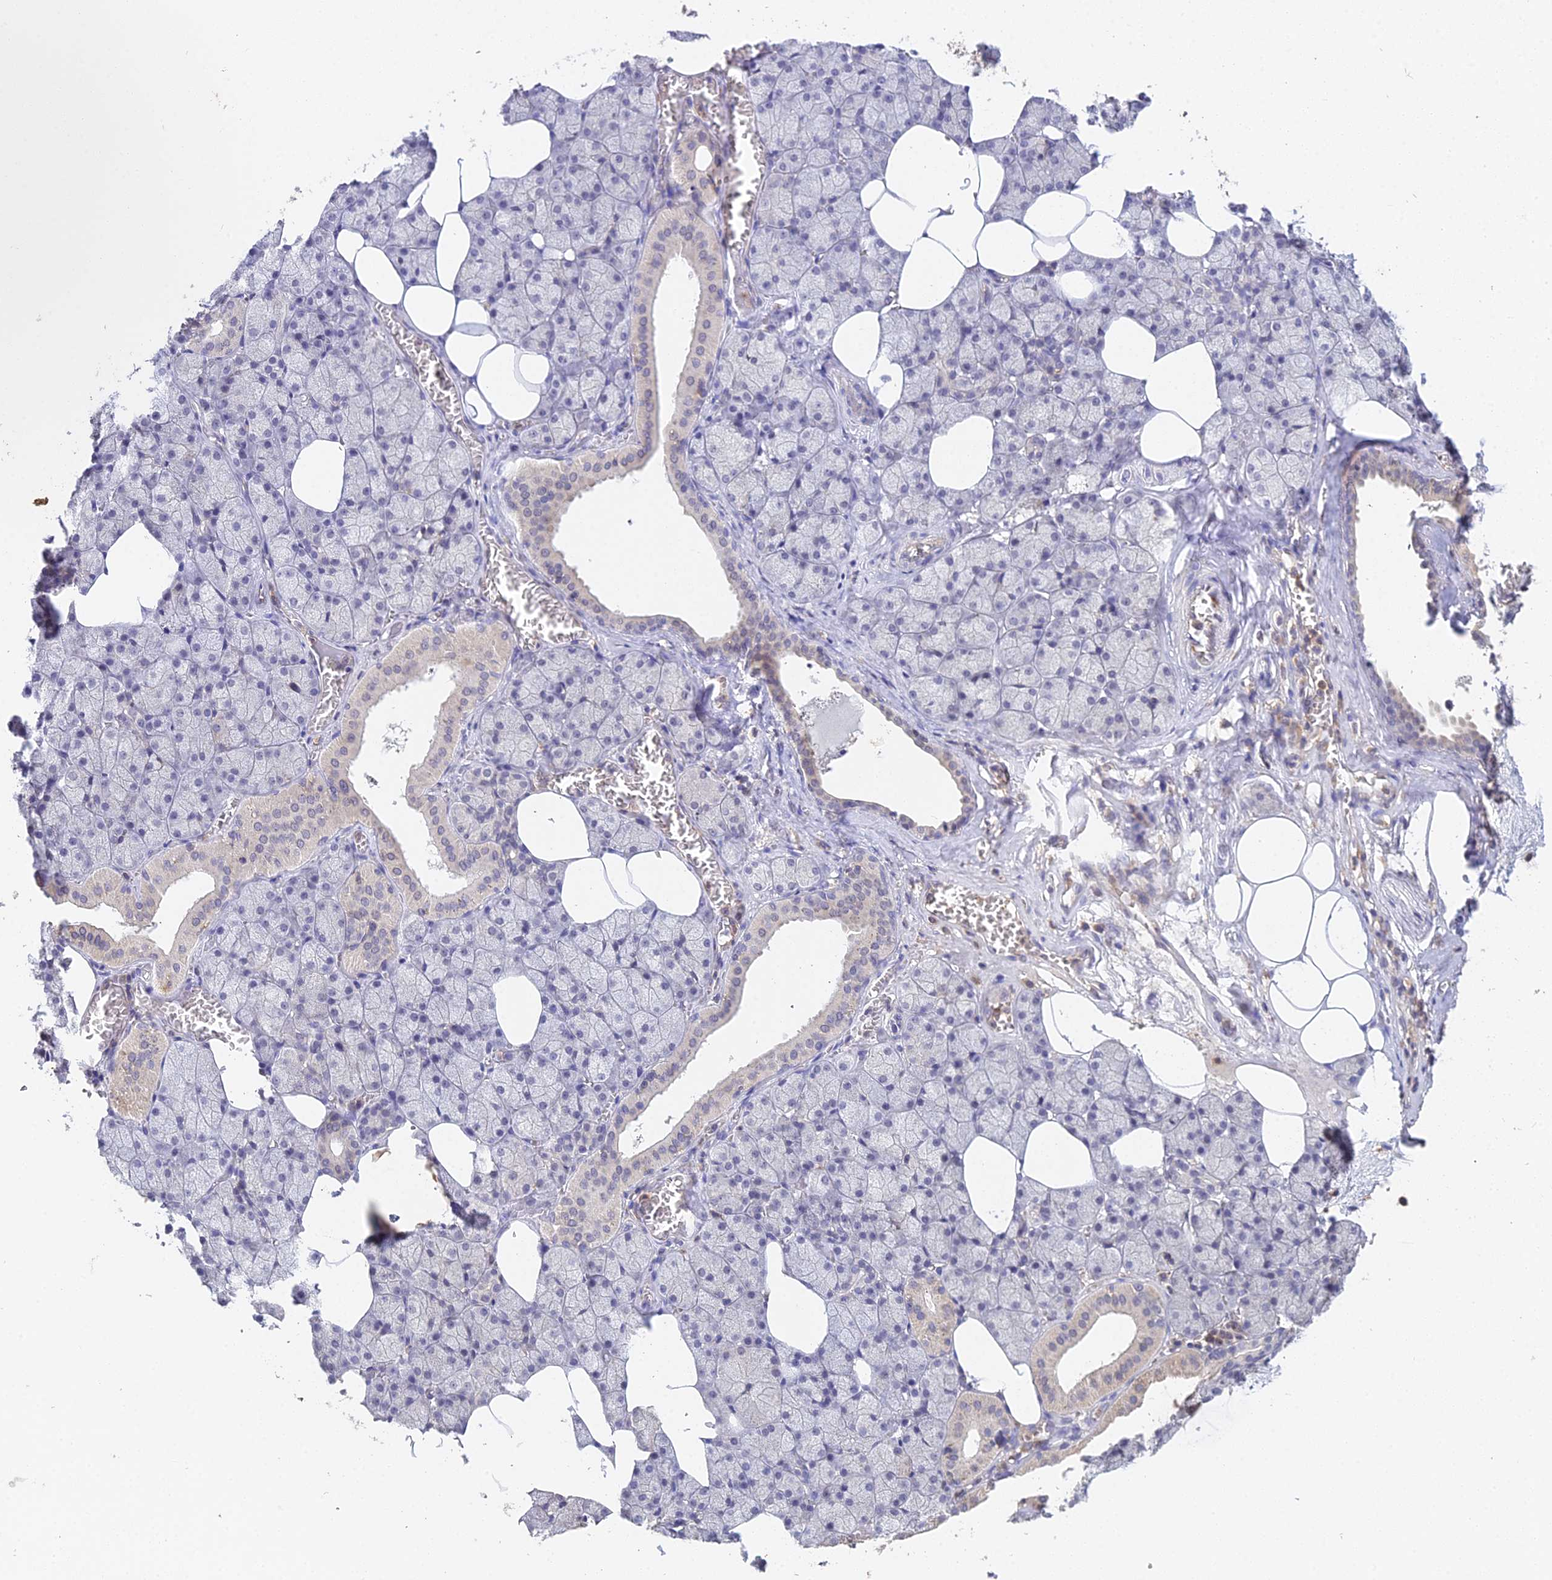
{"staining": {"intensity": "weak", "quantity": "25%-75%", "location": "cytoplasmic/membranous,nuclear"}, "tissue": "salivary gland", "cell_type": "Glandular cells", "image_type": "normal", "snomed": [{"axis": "morphology", "description": "Normal tissue, NOS"}, {"axis": "topography", "description": "Salivary gland"}], "caption": "Immunohistochemical staining of benign human salivary gland shows low levels of weak cytoplasmic/membranous,nuclear positivity in approximately 25%-75% of glandular cells.", "gene": "TPRX1", "patient": {"sex": "male", "age": 62}}